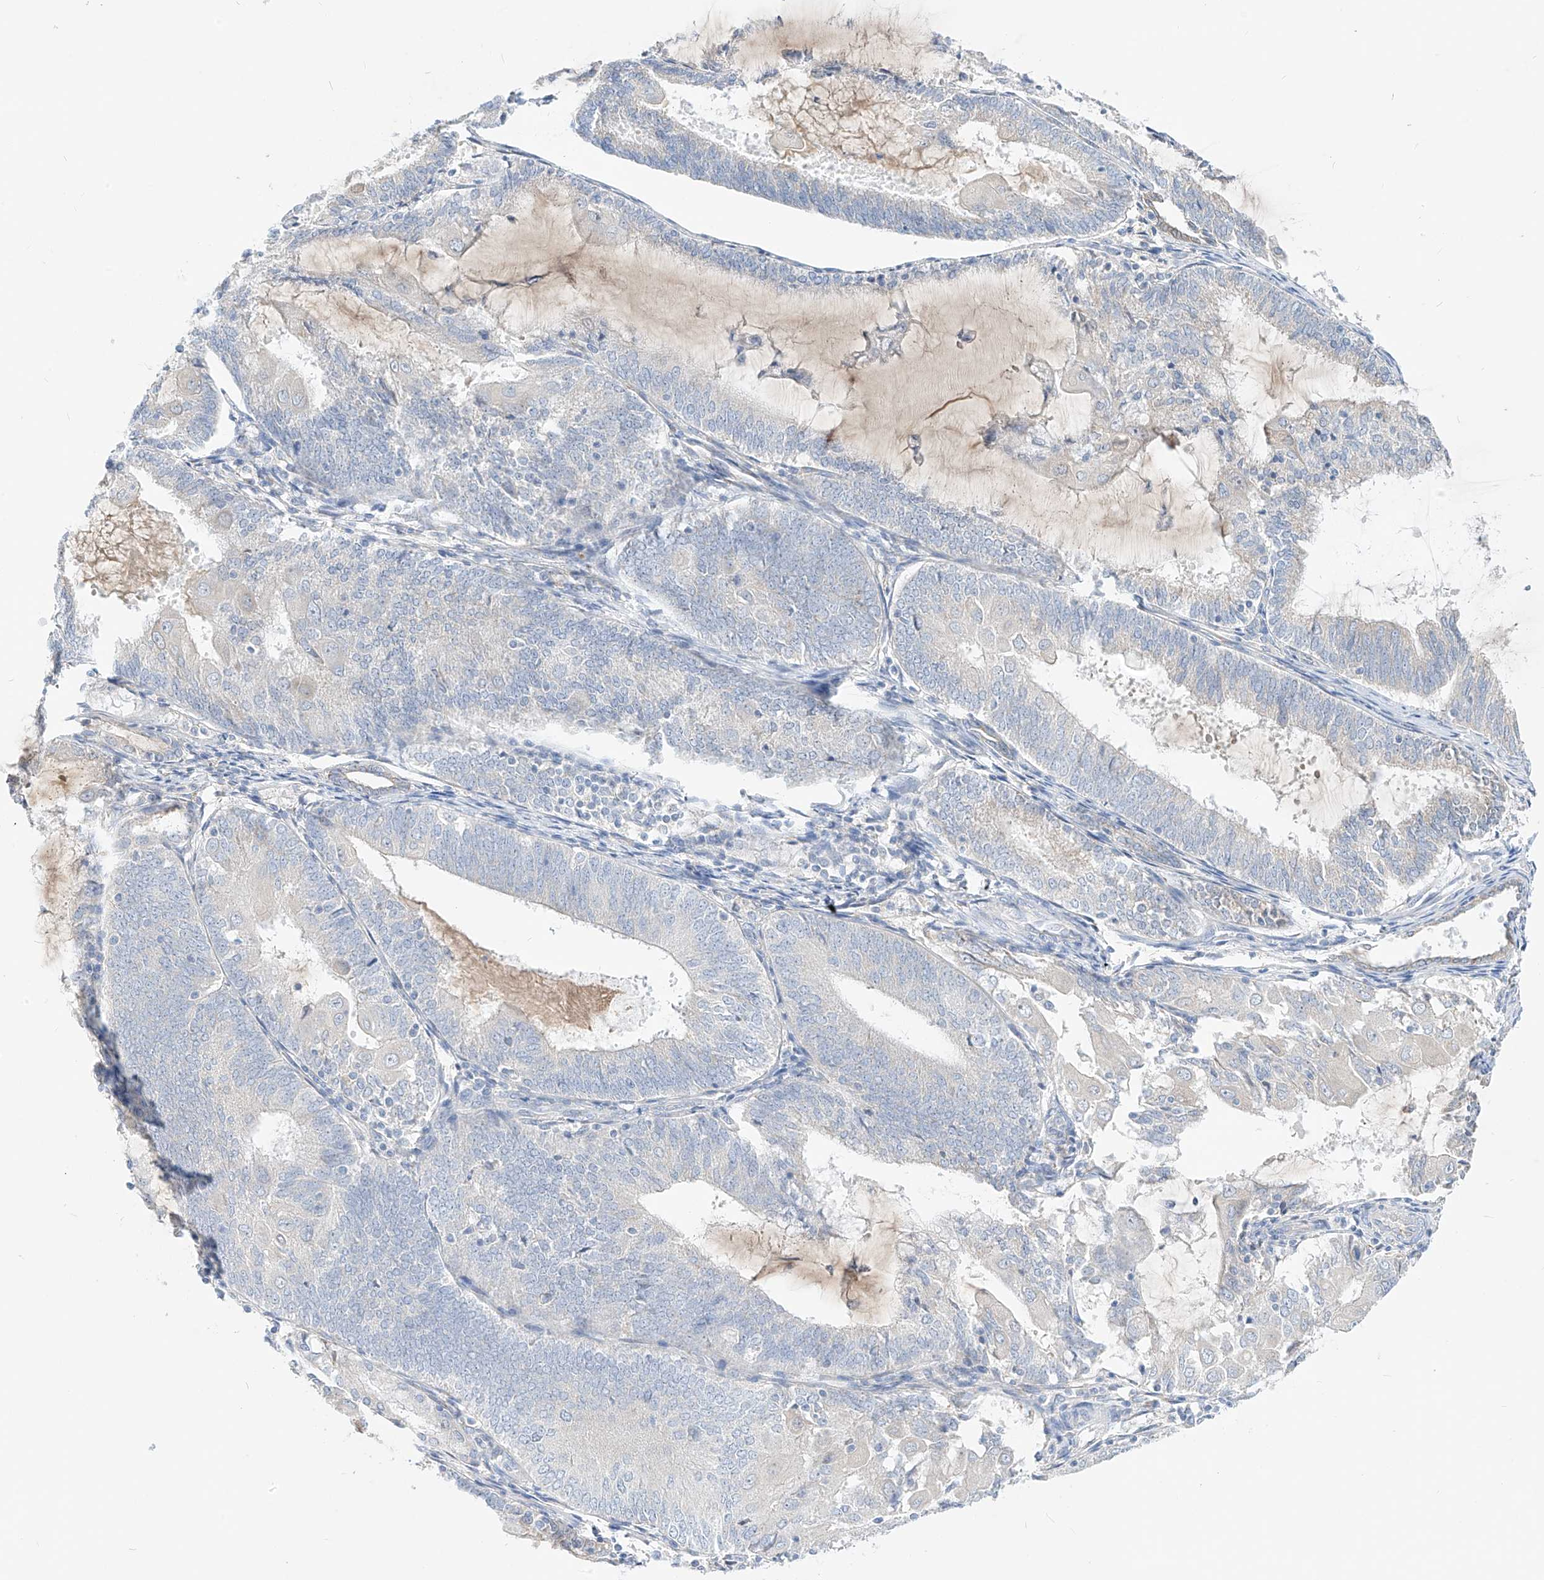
{"staining": {"intensity": "negative", "quantity": "none", "location": "none"}, "tissue": "endometrial cancer", "cell_type": "Tumor cells", "image_type": "cancer", "snomed": [{"axis": "morphology", "description": "Adenocarcinoma, NOS"}, {"axis": "topography", "description": "Endometrium"}], "caption": "Tumor cells show no significant protein positivity in endometrial cancer (adenocarcinoma). Brightfield microscopy of immunohistochemistry stained with DAB (brown) and hematoxylin (blue), captured at high magnification.", "gene": "RASA2", "patient": {"sex": "female", "age": 81}}